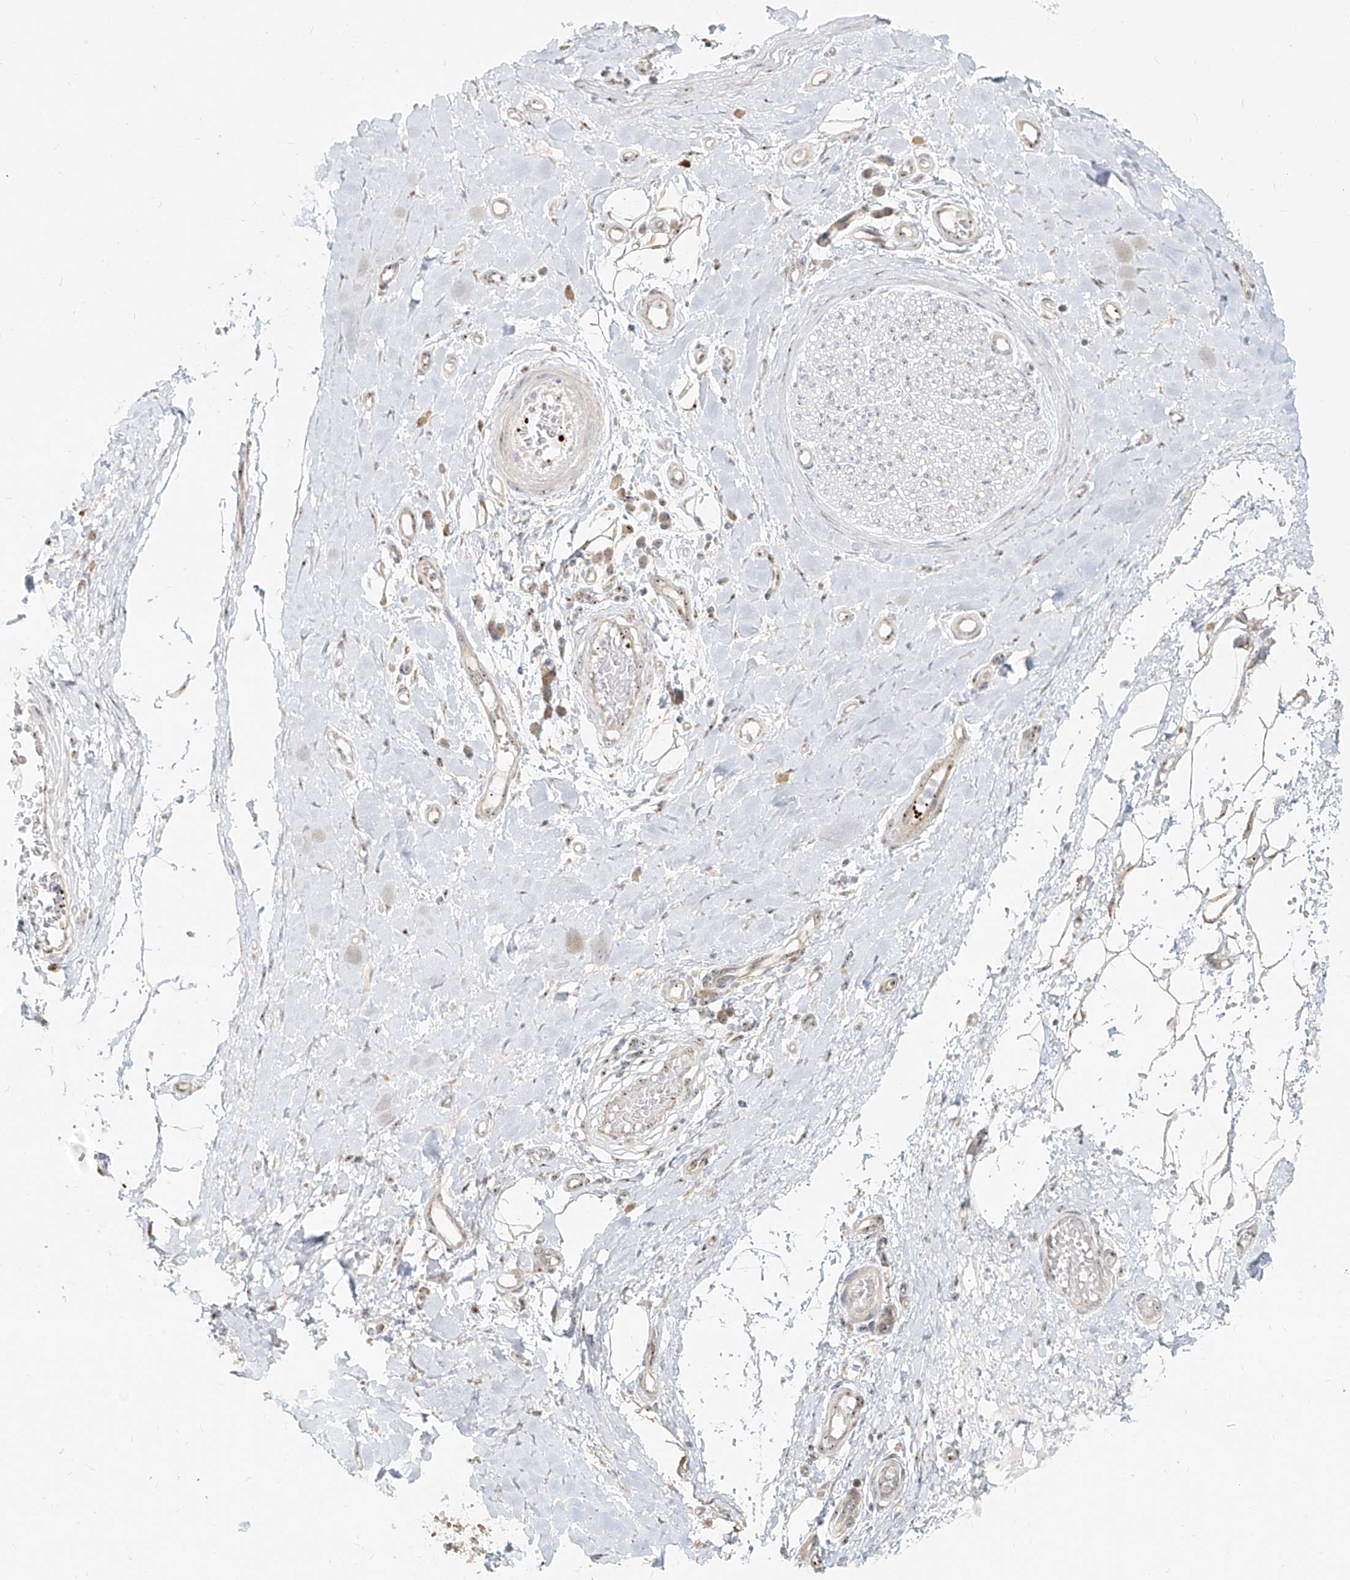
{"staining": {"intensity": "weak", "quantity": ">75%", "location": "nuclear"}, "tissue": "adipose tissue", "cell_type": "Adipocytes", "image_type": "normal", "snomed": [{"axis": "morphology", "description": "Normal tissue, NOS"}, {"axis": "morphology", "description": "Adenocarcinoma, NOS"}, {"axis": "topography", "description": "Esophagus"}, {"axis": "topography", "description": "Stomach, upper"}, {"axis": "topography", "description": "Peripheral nerve tissue"}], "caption": "Weak nuclear staining is present in approximately >75% of adipocytes in unremarkable adipose tissue.", "gene": "BYSL", "patient": {"sex": "male", "age": 62}}